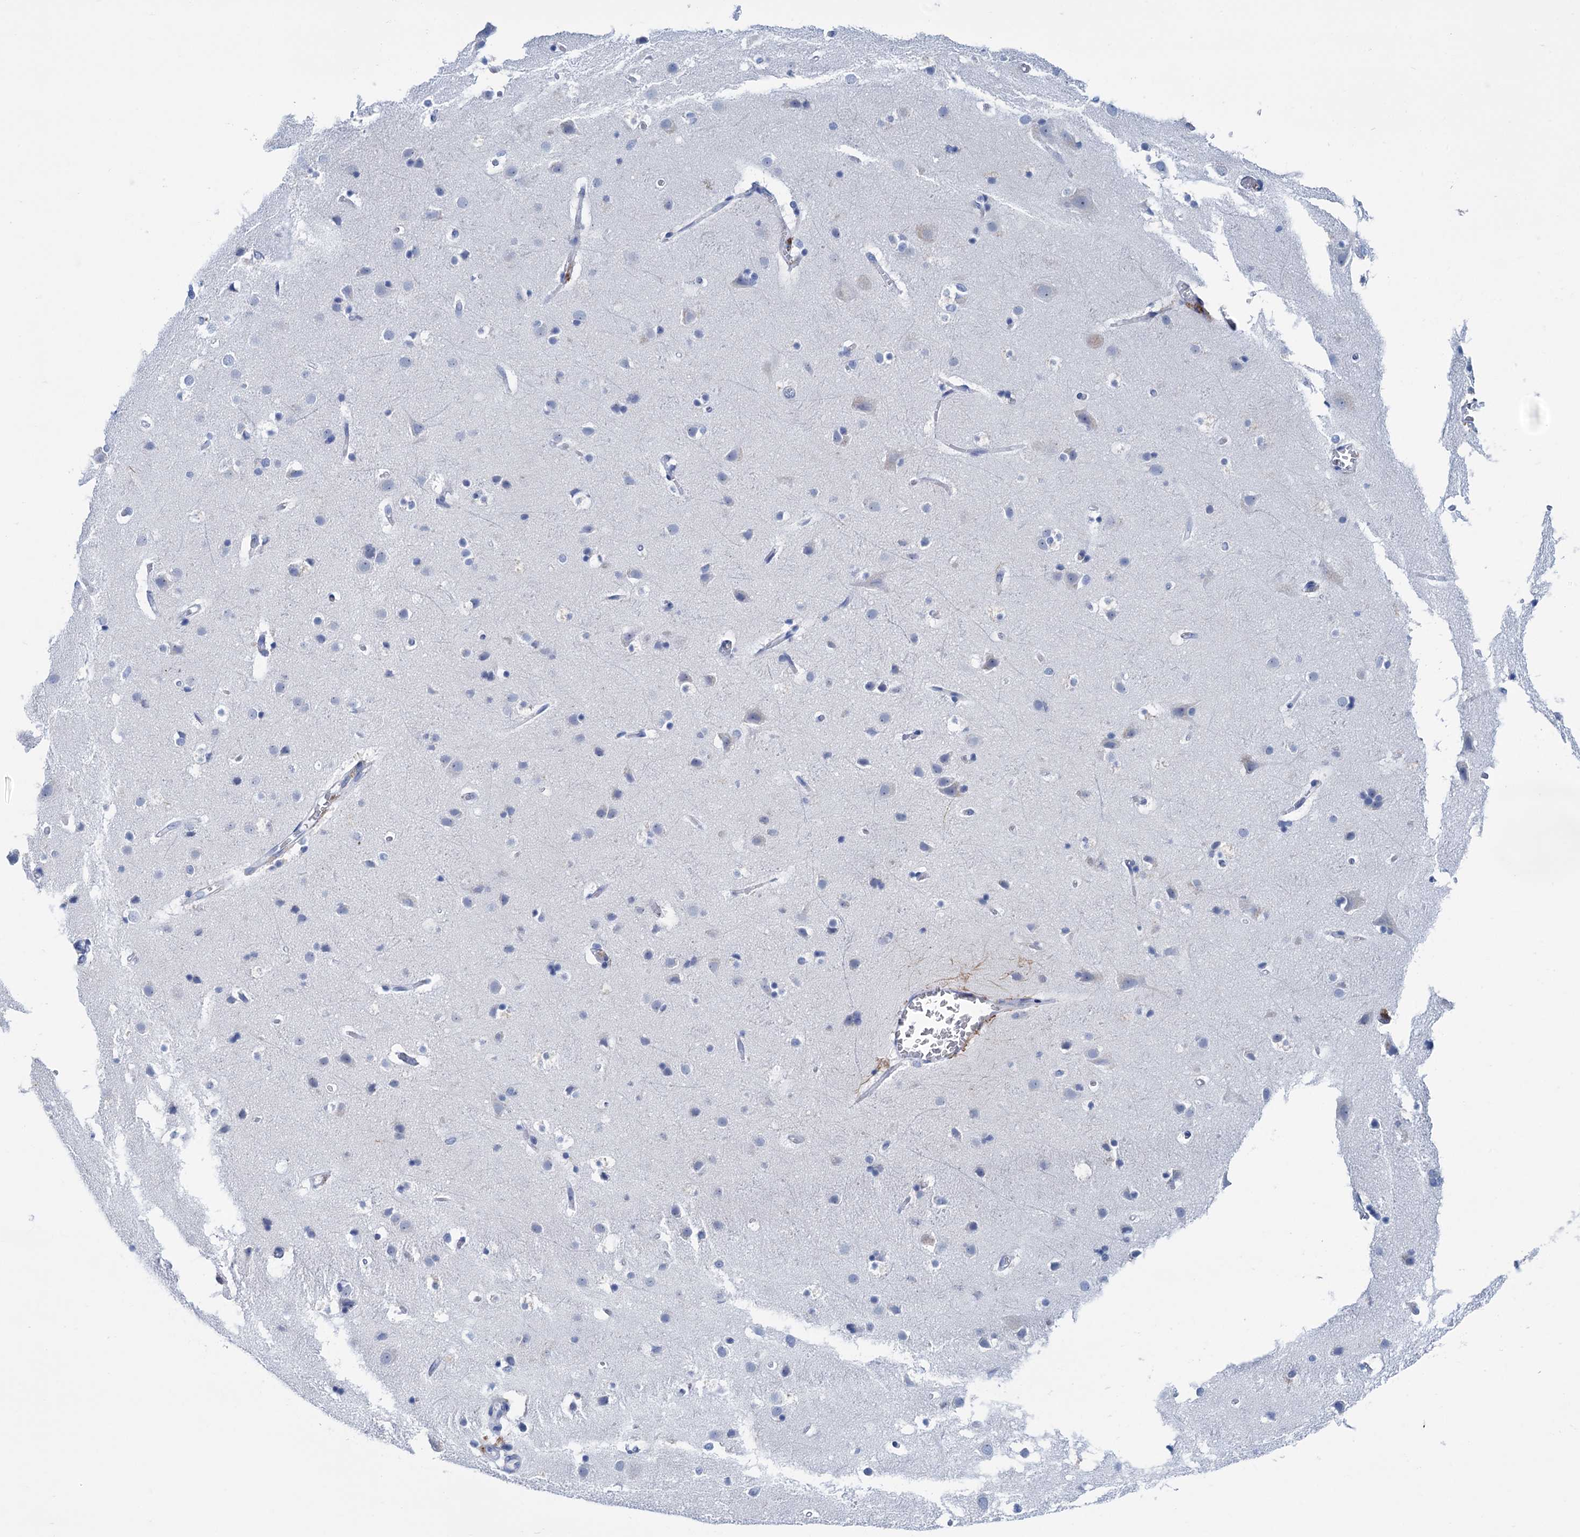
{"staining": {"intensity": "negative", "quantity": "none", "location": "none"}, "tissue": "cerebral cortex", "cell_type": "Endothelial cells", "image_type": "normal", "snomed": [{"axis": "morphology", "description": "Normal tissue, NOS"}, {"axis": "topography", "description": "Cerebral cortex"}], "caption": "Immunohistochemistry of unremarkable cerebral cortex reveals no positivity in endothelial cells.", "gene": "MYOZ3", "patient": {"sex": "male", "age": 54}}